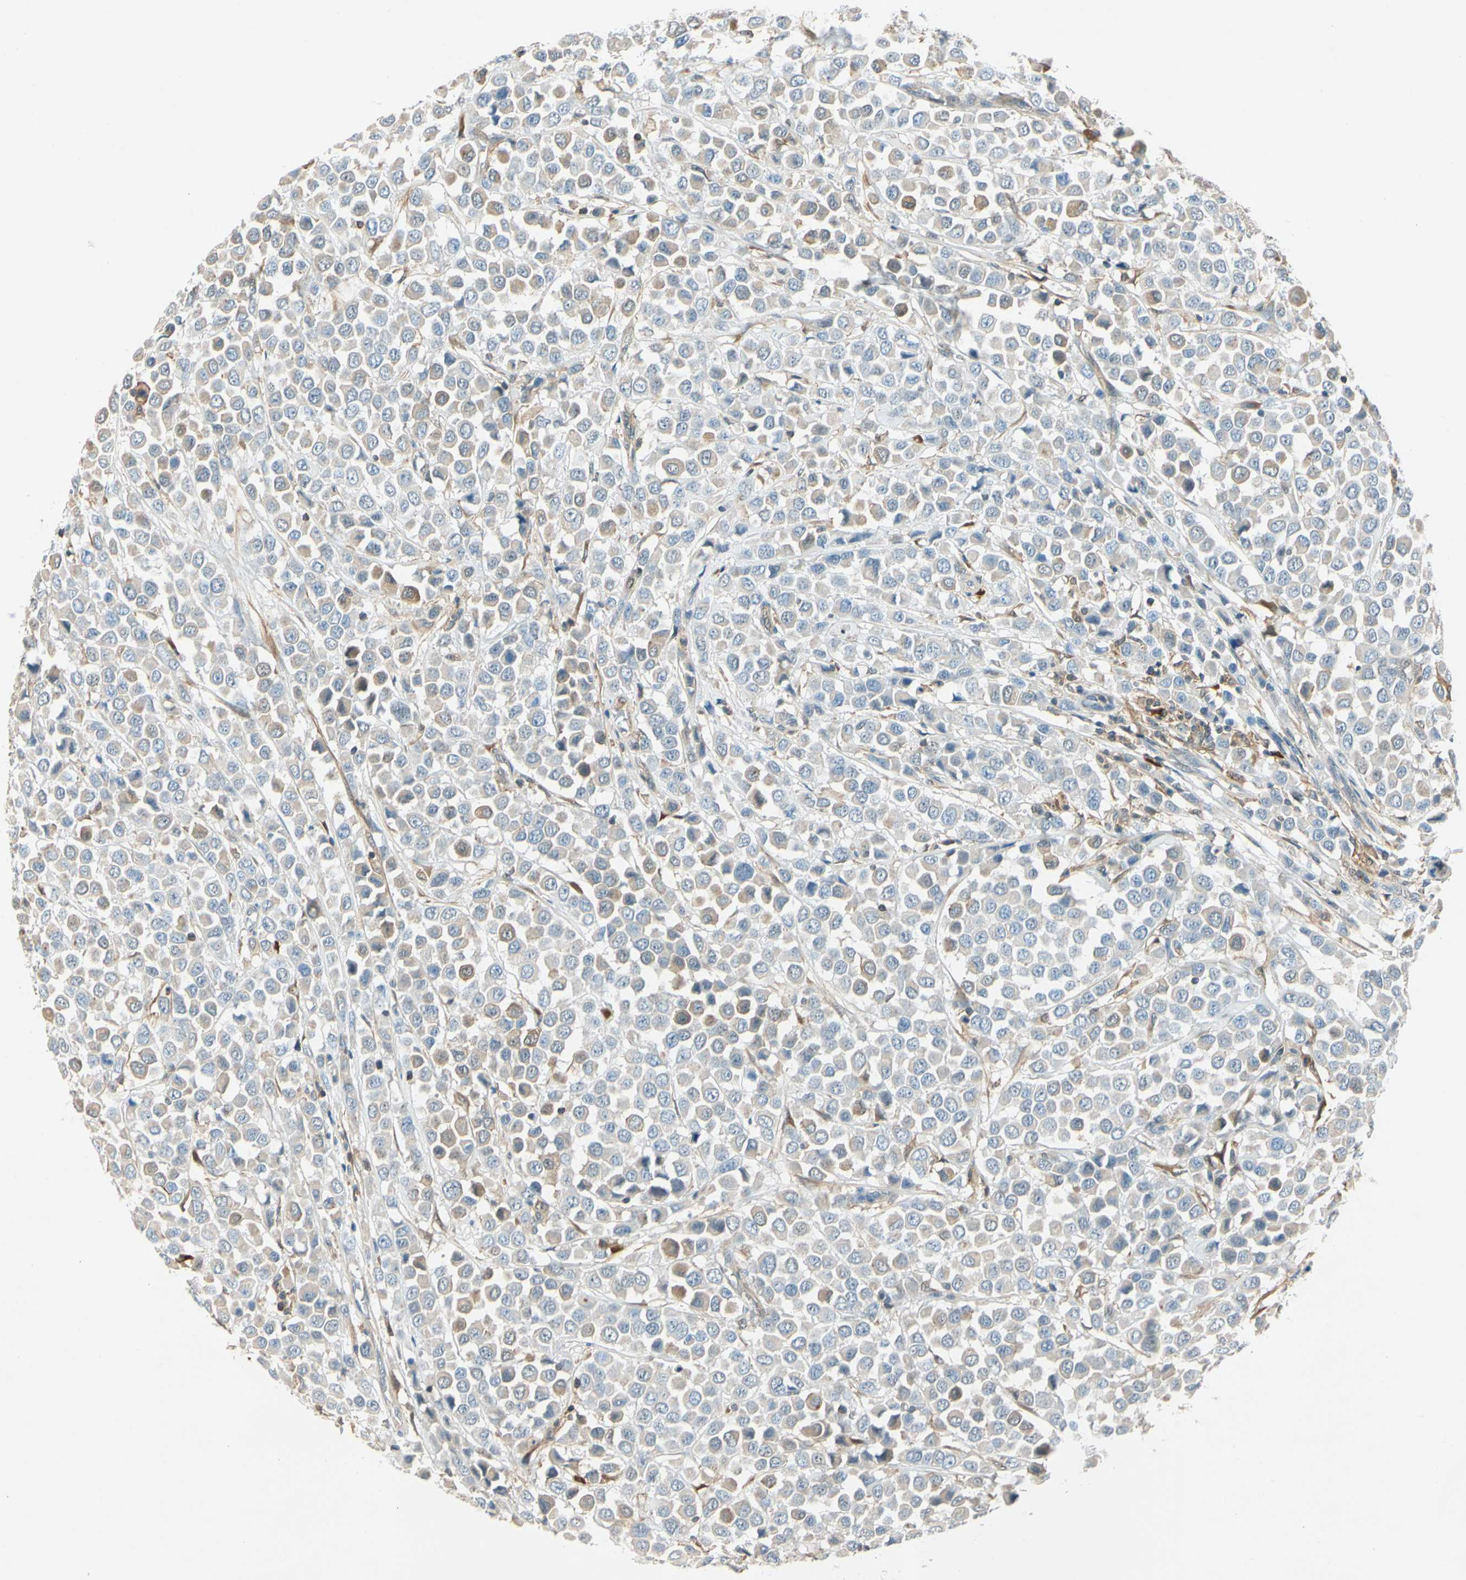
{"staining": {"intensity": "moderate", "quantity": "25%-75%", "location": "cytoplasmic/membranous"}, "tissue": "breast cancer", "cell_type": "Tumor cells", "image_type": "cancer", "snomed": [{"axis": "morphology", "description": "Duct carcinoma"}, {"axis": "topography", "description": "Breast"}], "caption": "A brown stain shows moderate cytoplasmic/membranous staining of a protein in intraductal carcinoma (breast) tumor cells. (brown staining indicates protein expression, while blue staining denotes nuclei).", "gene": "WIPI1", "patient": {"sex": "female", "age": 61}}